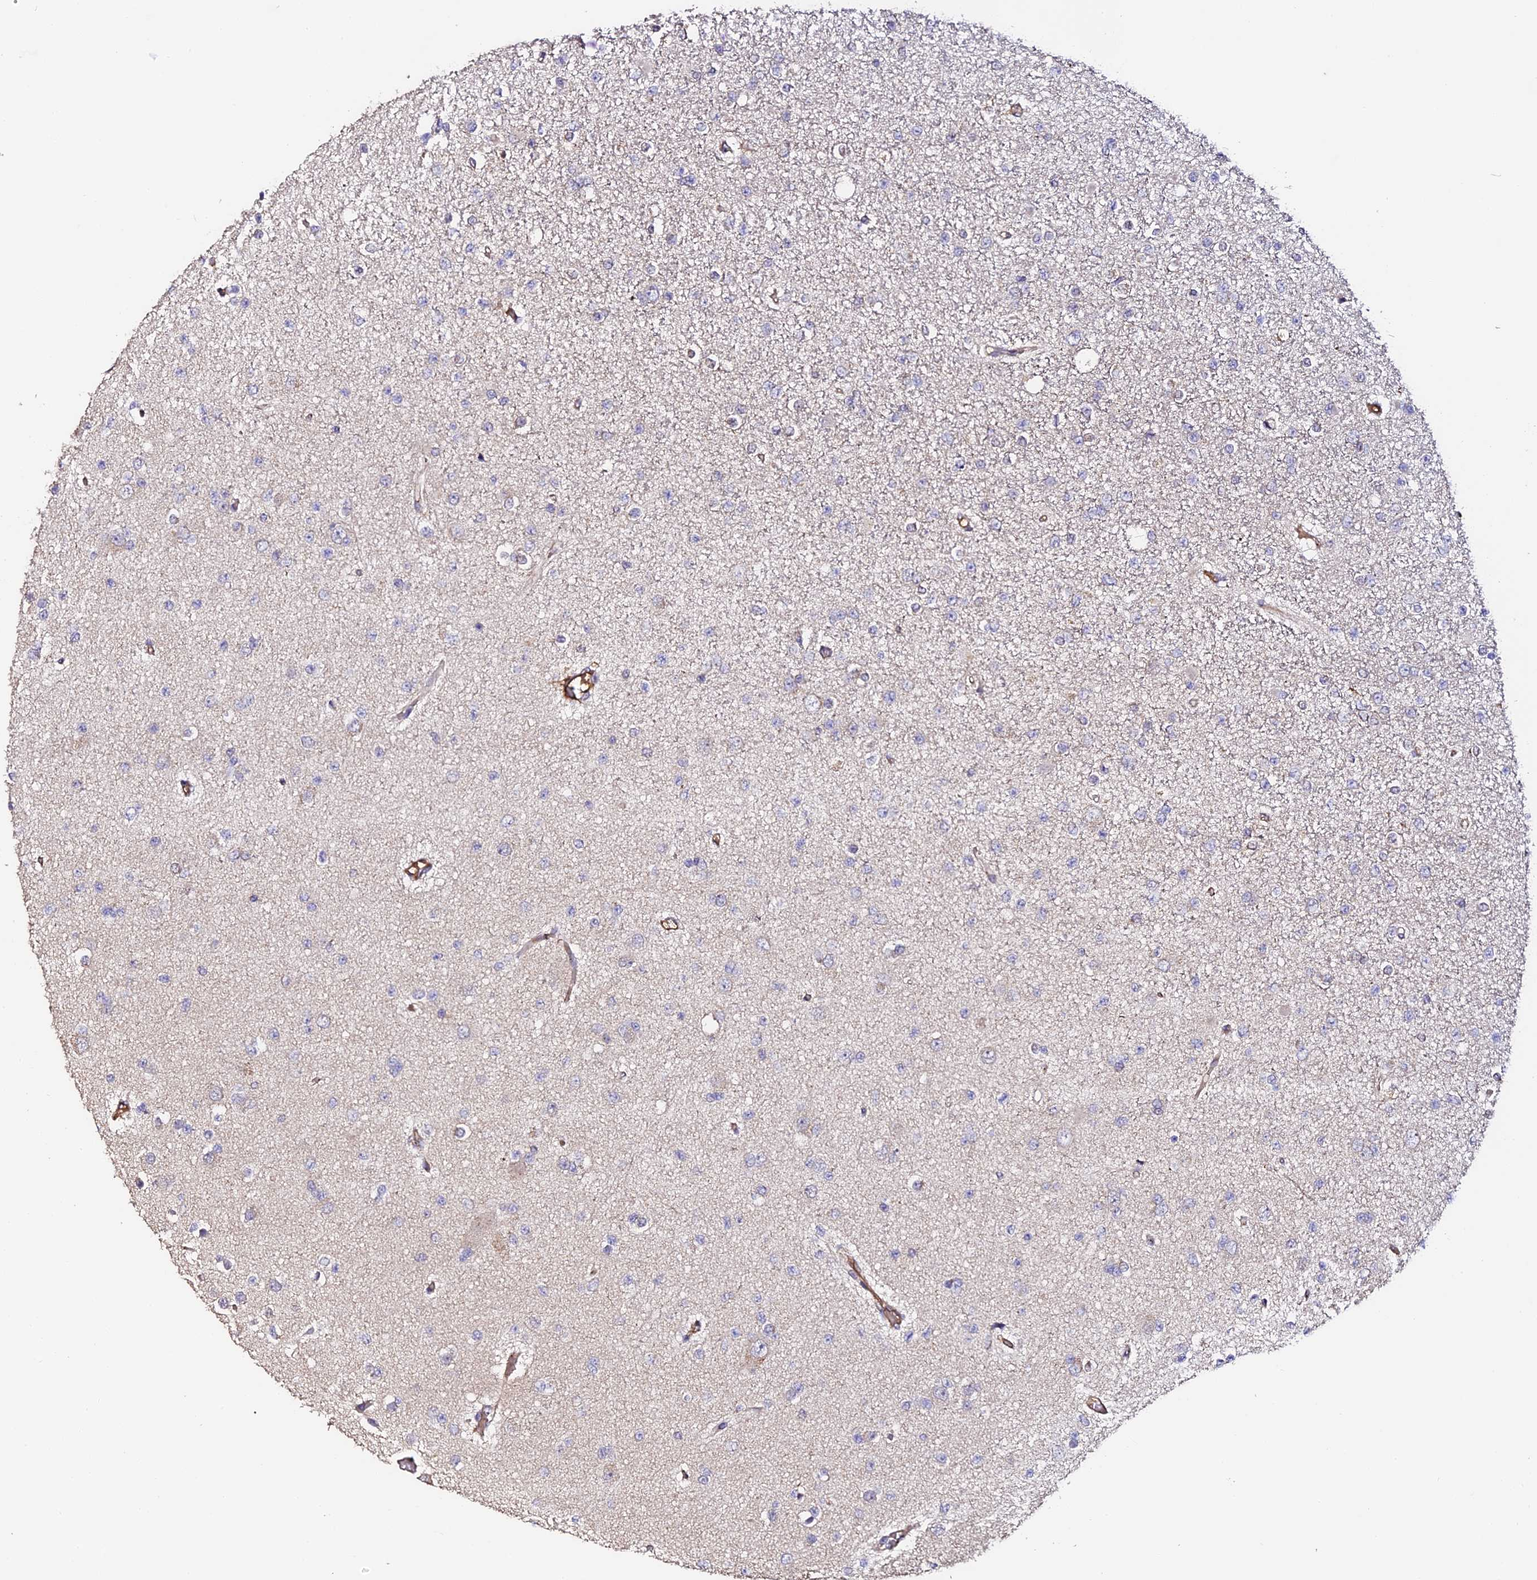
{"staining": {"intensity": "negative", "quantity": "none", "location": "none"}, "tissue": "glioma", "cell_type": "Tumor cells", "image_type": "cancer", "snomed": [{"axis": "morphology", "description": "Glioma, malignant, Low grade"}, {"axis": "topography", "description": "Brain"}], "caption": "This is an immunohistochemistry (IHC) histopathology image of human glioma. There is no positivity in tumor cells.", "gene": "TDO2", "patient": {"sex": "female", "age": 22}}